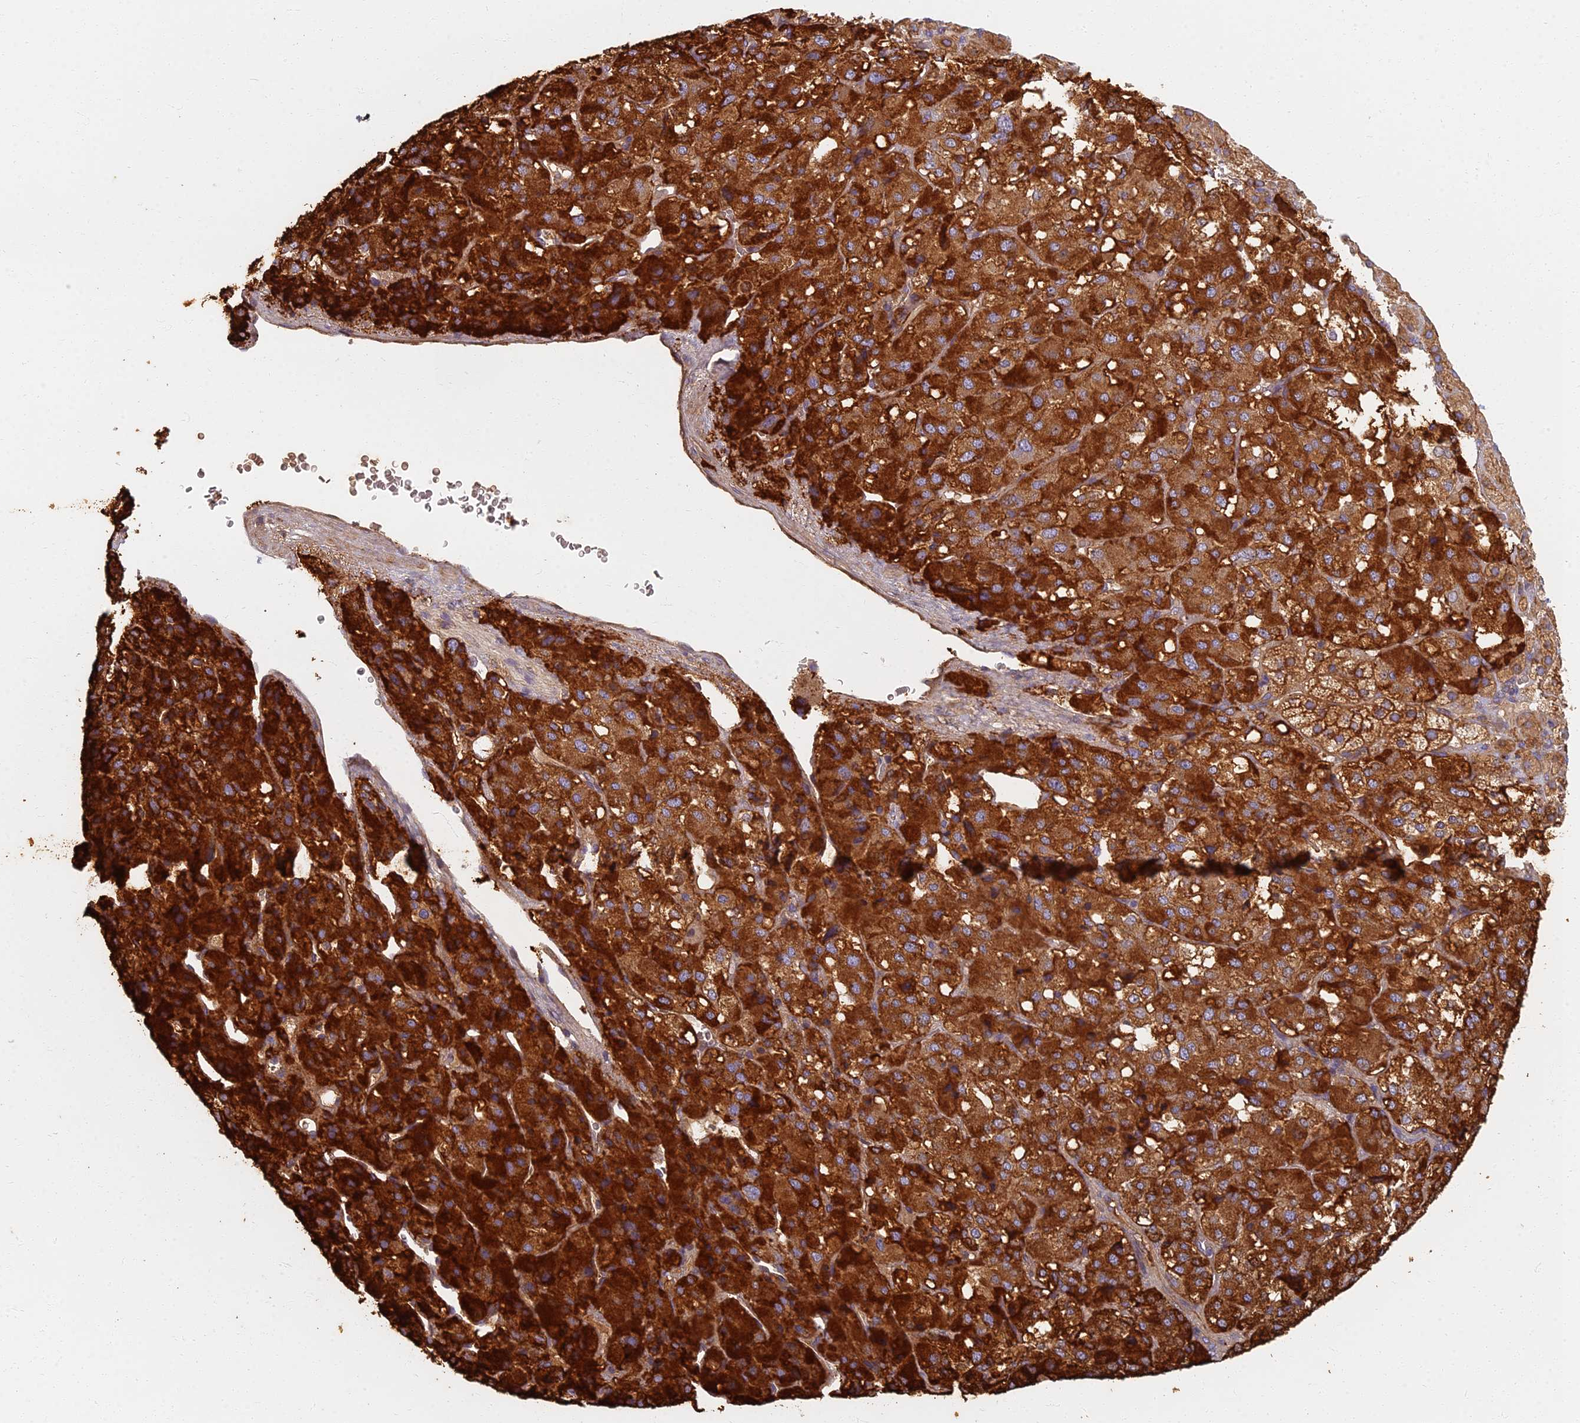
{"staining": {"intensity": "strong", "quantity": ">75%", "location": "cytoplasmic/membranous"}, "tissue": "adrenal gland", "cell_type": "Glandular cells", "image_type": "normal", "snomed": [{"axis": "morphology", "description": "Normal tissue, NOS"}, {"axis": "topography", "description": "Adrenal gland"}], "caption": "A brown stain shows strong cytoplasmic/membranous positivity of a protein in glandular cells of unremarkable adrenal gland.", "gene": "RBSN", "patient": {"sex": "female", "age": 44}}